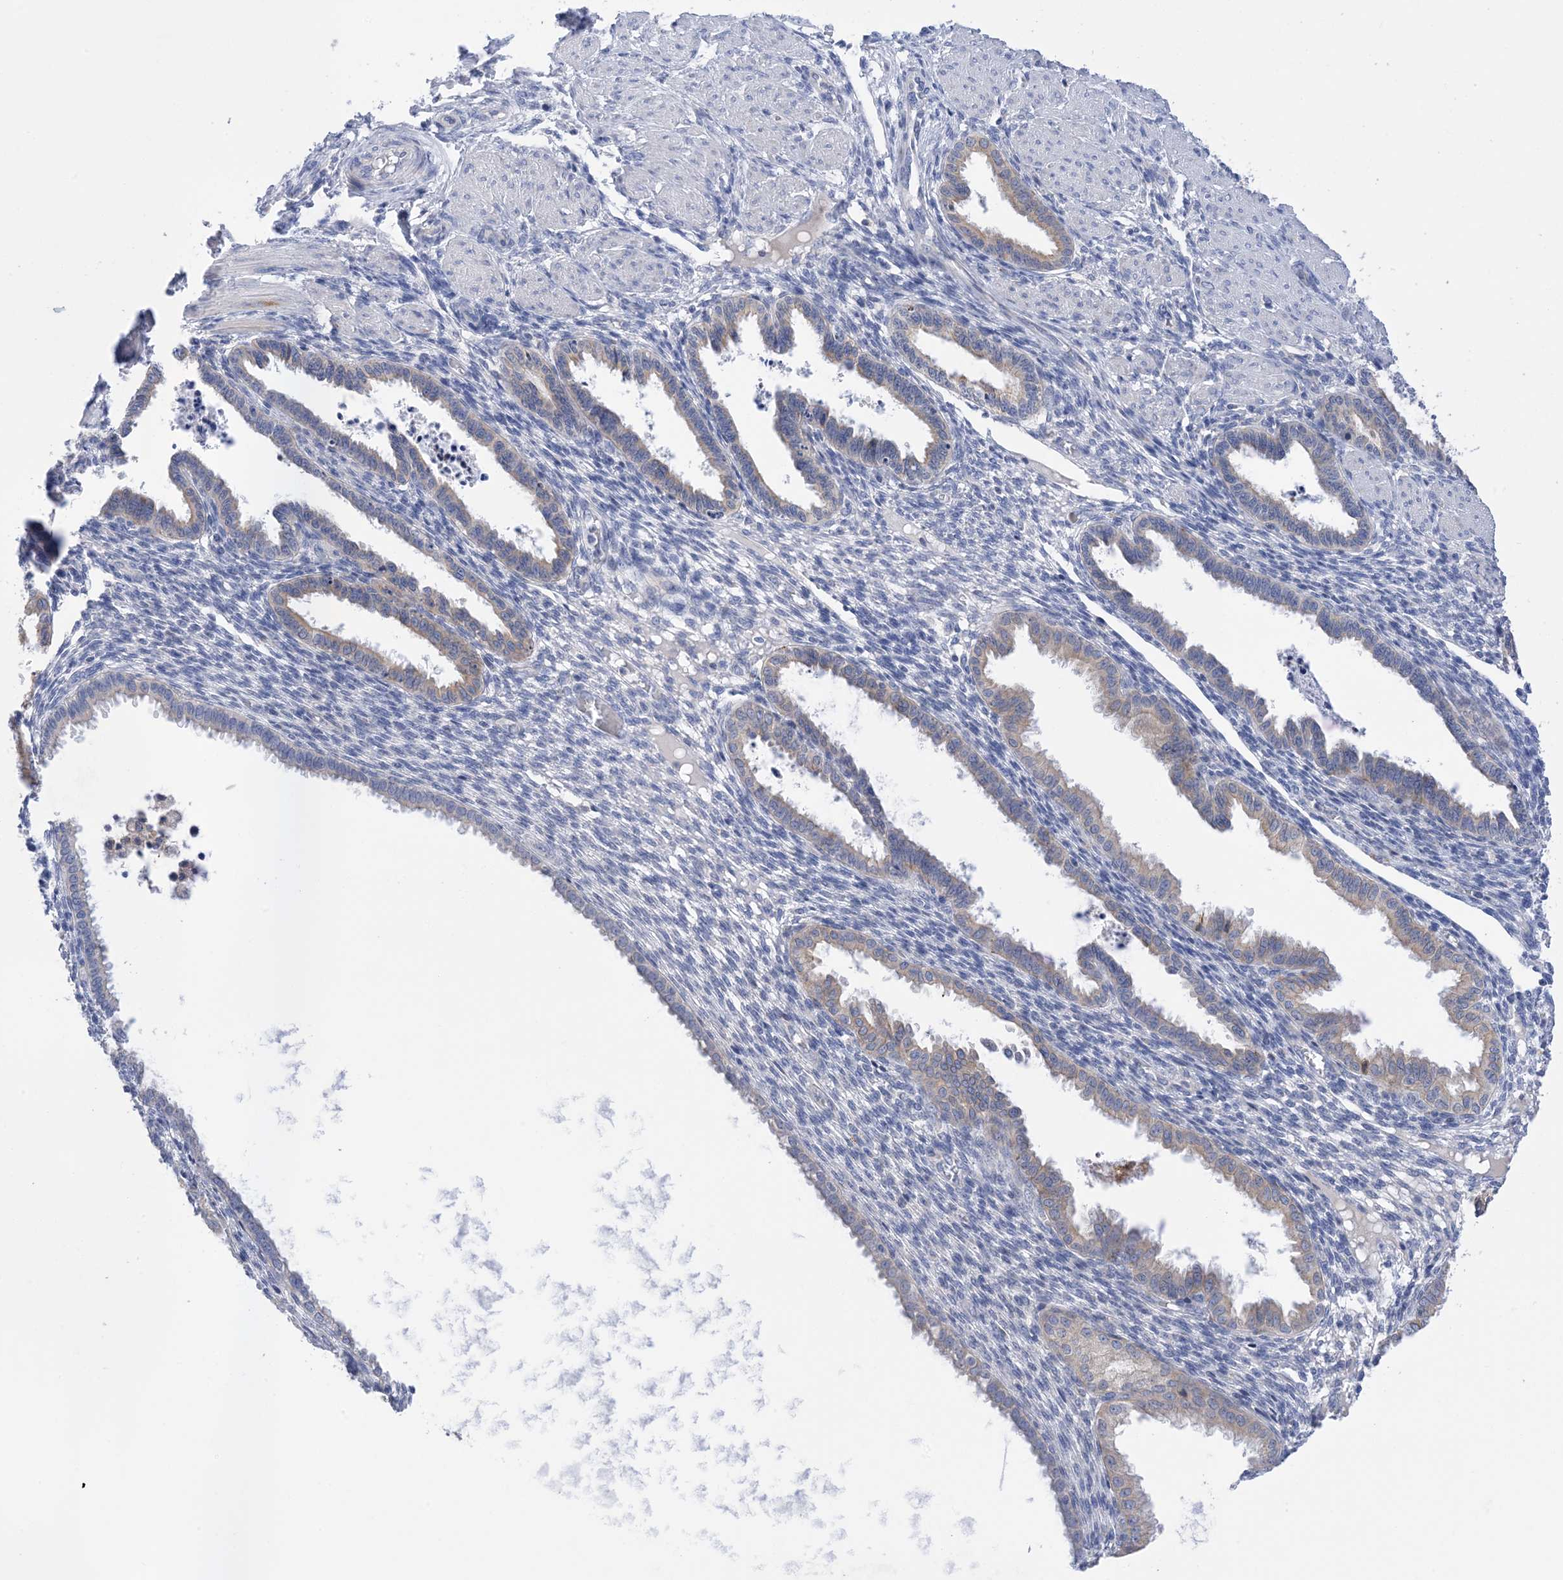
{"staining": {"intensity": "negative", "quantity": "none", "location": "none"}, "tissue": "endometrium", "cell_type": "Cells in endometrial stroma", "image_type": "normal", "snomed": [{"axis": "morphology", "description": "Normal tissue, NOS"}, {"axis": "topography", "description": "Endometrium"}], "caption": "This image is of normal endometrium stained with immunohistochemistry to label a protein in brown with the nuclei are counter-stained blue. There is no positivity in cells in endometrial stroma.", "gene": "PLK4", "patient": {"sex": "female", "age": 33}}